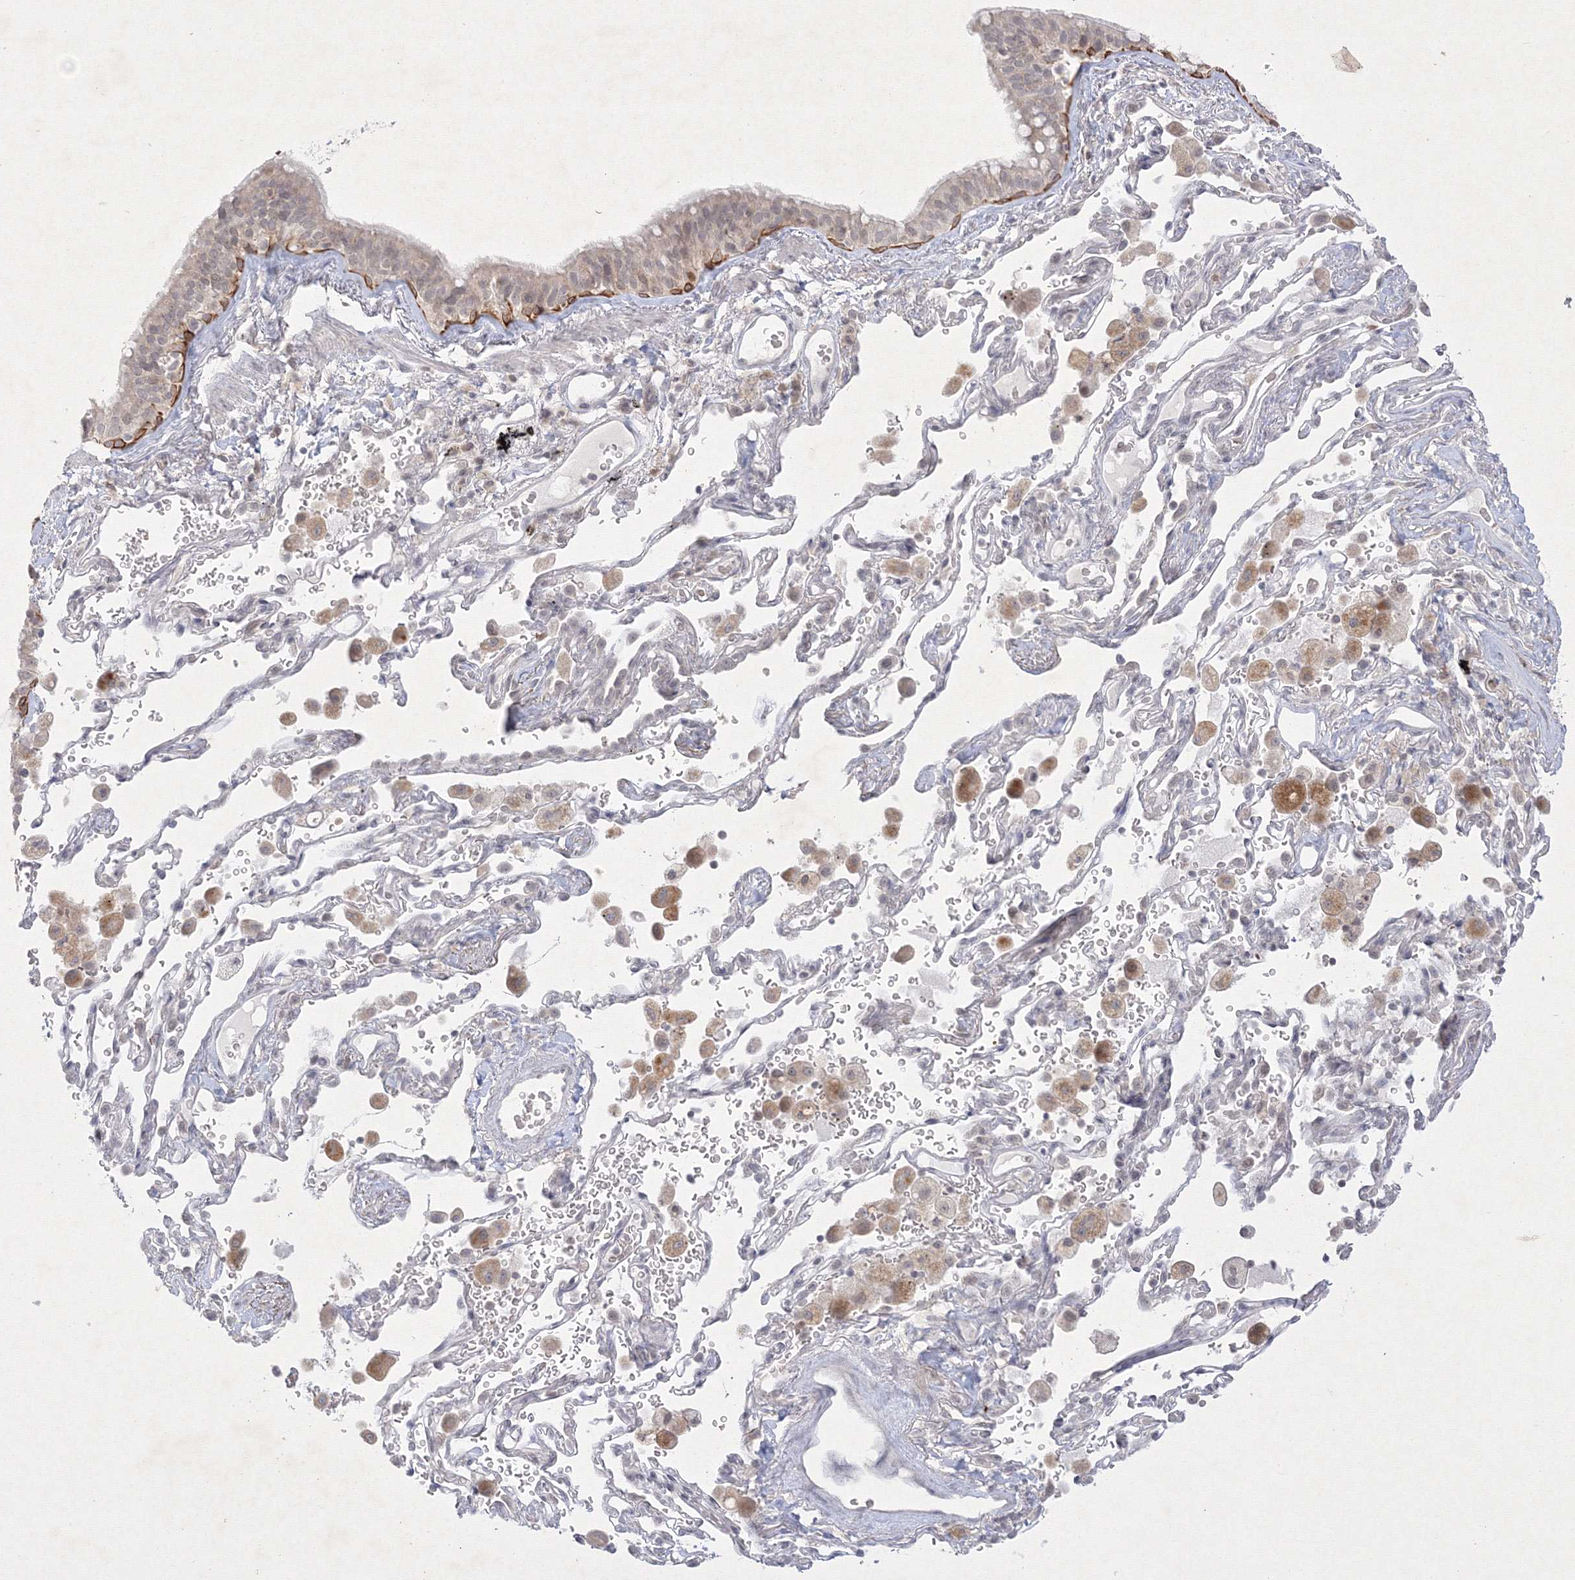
{"staining": {"intensity": "strong", "quantity": "25%-75%", "location": "cytoplasmic/membranous"}, "tissue": "bronchus", "cell_type": "Respiratory epithelial cells", "image_type": "normal", "snomed": [{"axis": "morphology", "description": "Normal tissue, NOS"}, {"axis": "morphology", "description": "Adenocarcinoma, NOS"}, {"axis": "topography", "description": "Bronchus"}, {"axis": "topography", "description": "Lung"}], "caption": "This is a histology image of immunohistochemistry staining of benign bronchus, which shows strong positivity in the cytoplasmic/membranous of respiratory epithelial cells.", "gene": "NXPE3", "patient": {"sex": "male", "age": 54}}